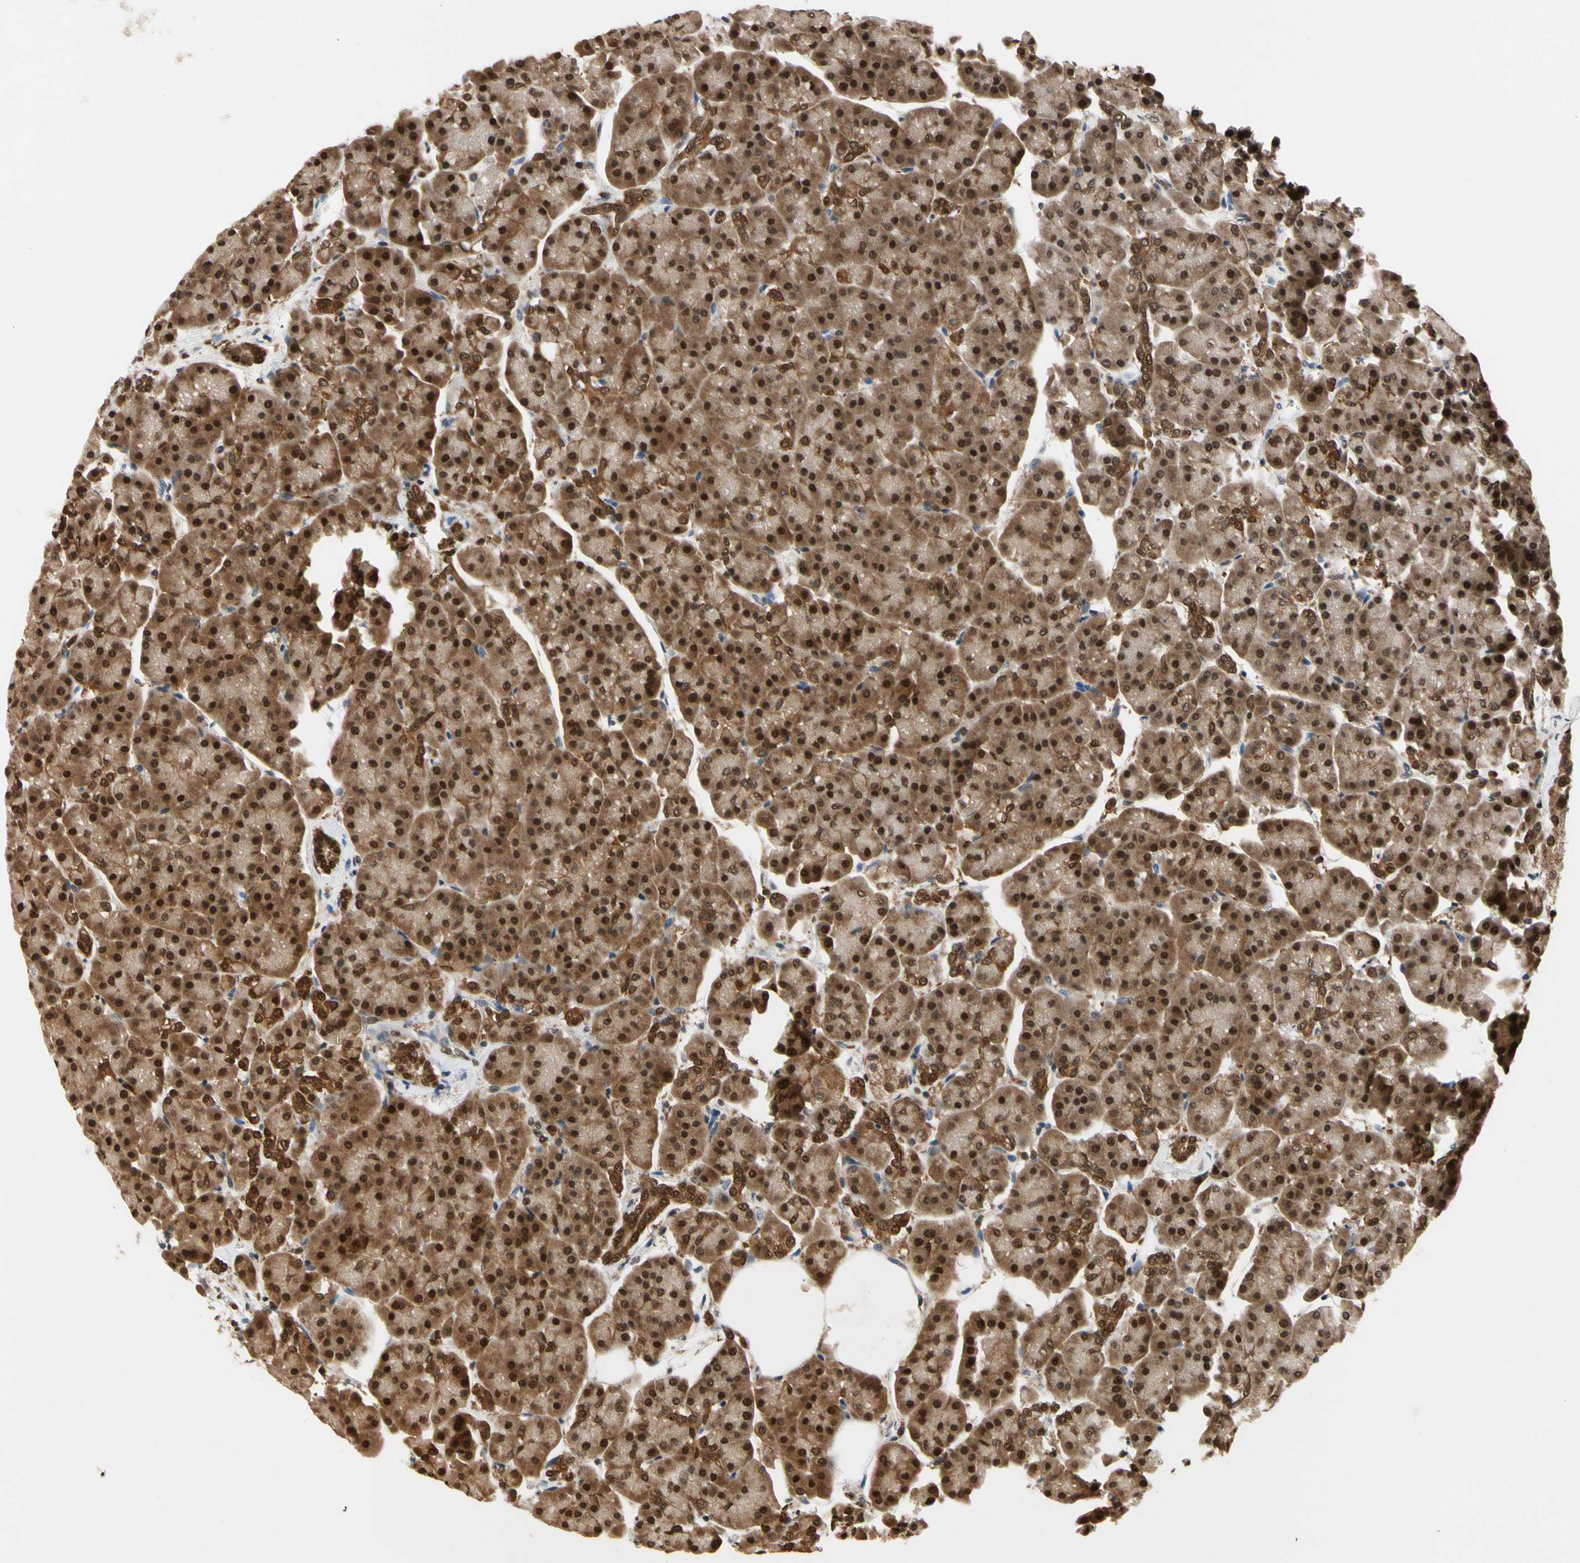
{"staining": {"intensity": "strong", "quantity": ">75%", "location": "nuclear"}, "tissue": "pancreas", "cell_type": "Exocrine glandular cells", "image_type": "normal", "snomed": [{"axis": "morphology", "description": "Normal tissue, NOS"}, {"axis": "topography", "description": "Pancreas"}], "caption": "Pancreas stained with a brown dye reveals strong nuclear positive expression in approximately >75% of exocrine glandular cells.", "gene": "GSR", "patient": {"sex": "female", "age": 70}}